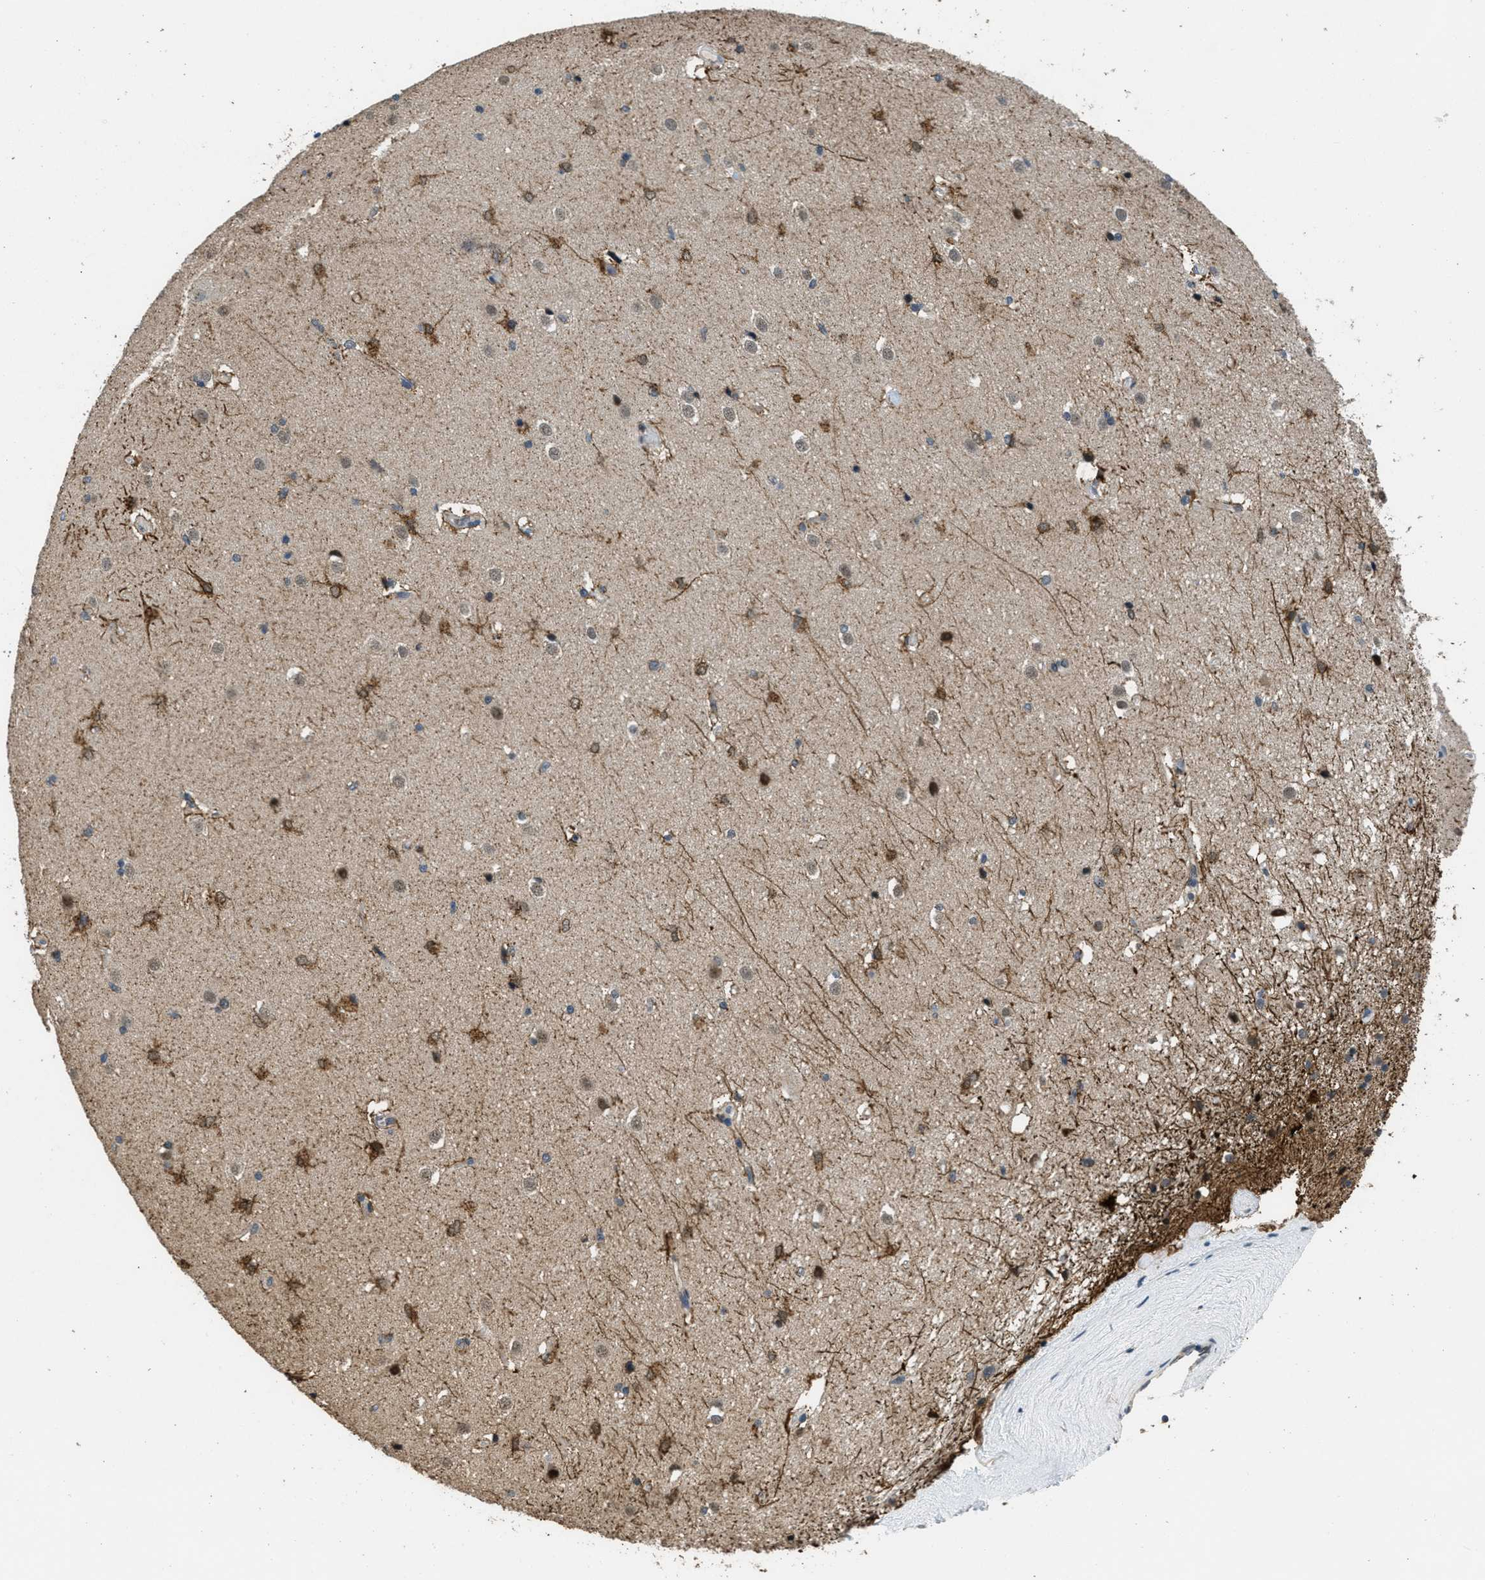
{"staining": {"intensity": "strong", "quantity": "25%-75%", "location": "cytoplasmic/membranous,nuclear"}, "tissue": "caudate", "cell_type": "Glial cells", "image_type": "normal", "snomed": [{"axis": "morphology", "description": "Normal tissue, NOS"}, {"axis": "topography", "description": "Lateral ventricle wall"}], "caption": "Benign caudate demonstrates strong cytoplasmic/membranous,nuclear staining in approximately 25%-75% of glial cells, visualized by immunohistochemistry. The staining was performed using DAB (3,3'-diaminobenzidine), with brown indicating positive protein expression. Nuclei are stained blue with hematoxylin.", "gene": "NAT1", "patient": {"sex": "female", "age": 19}}